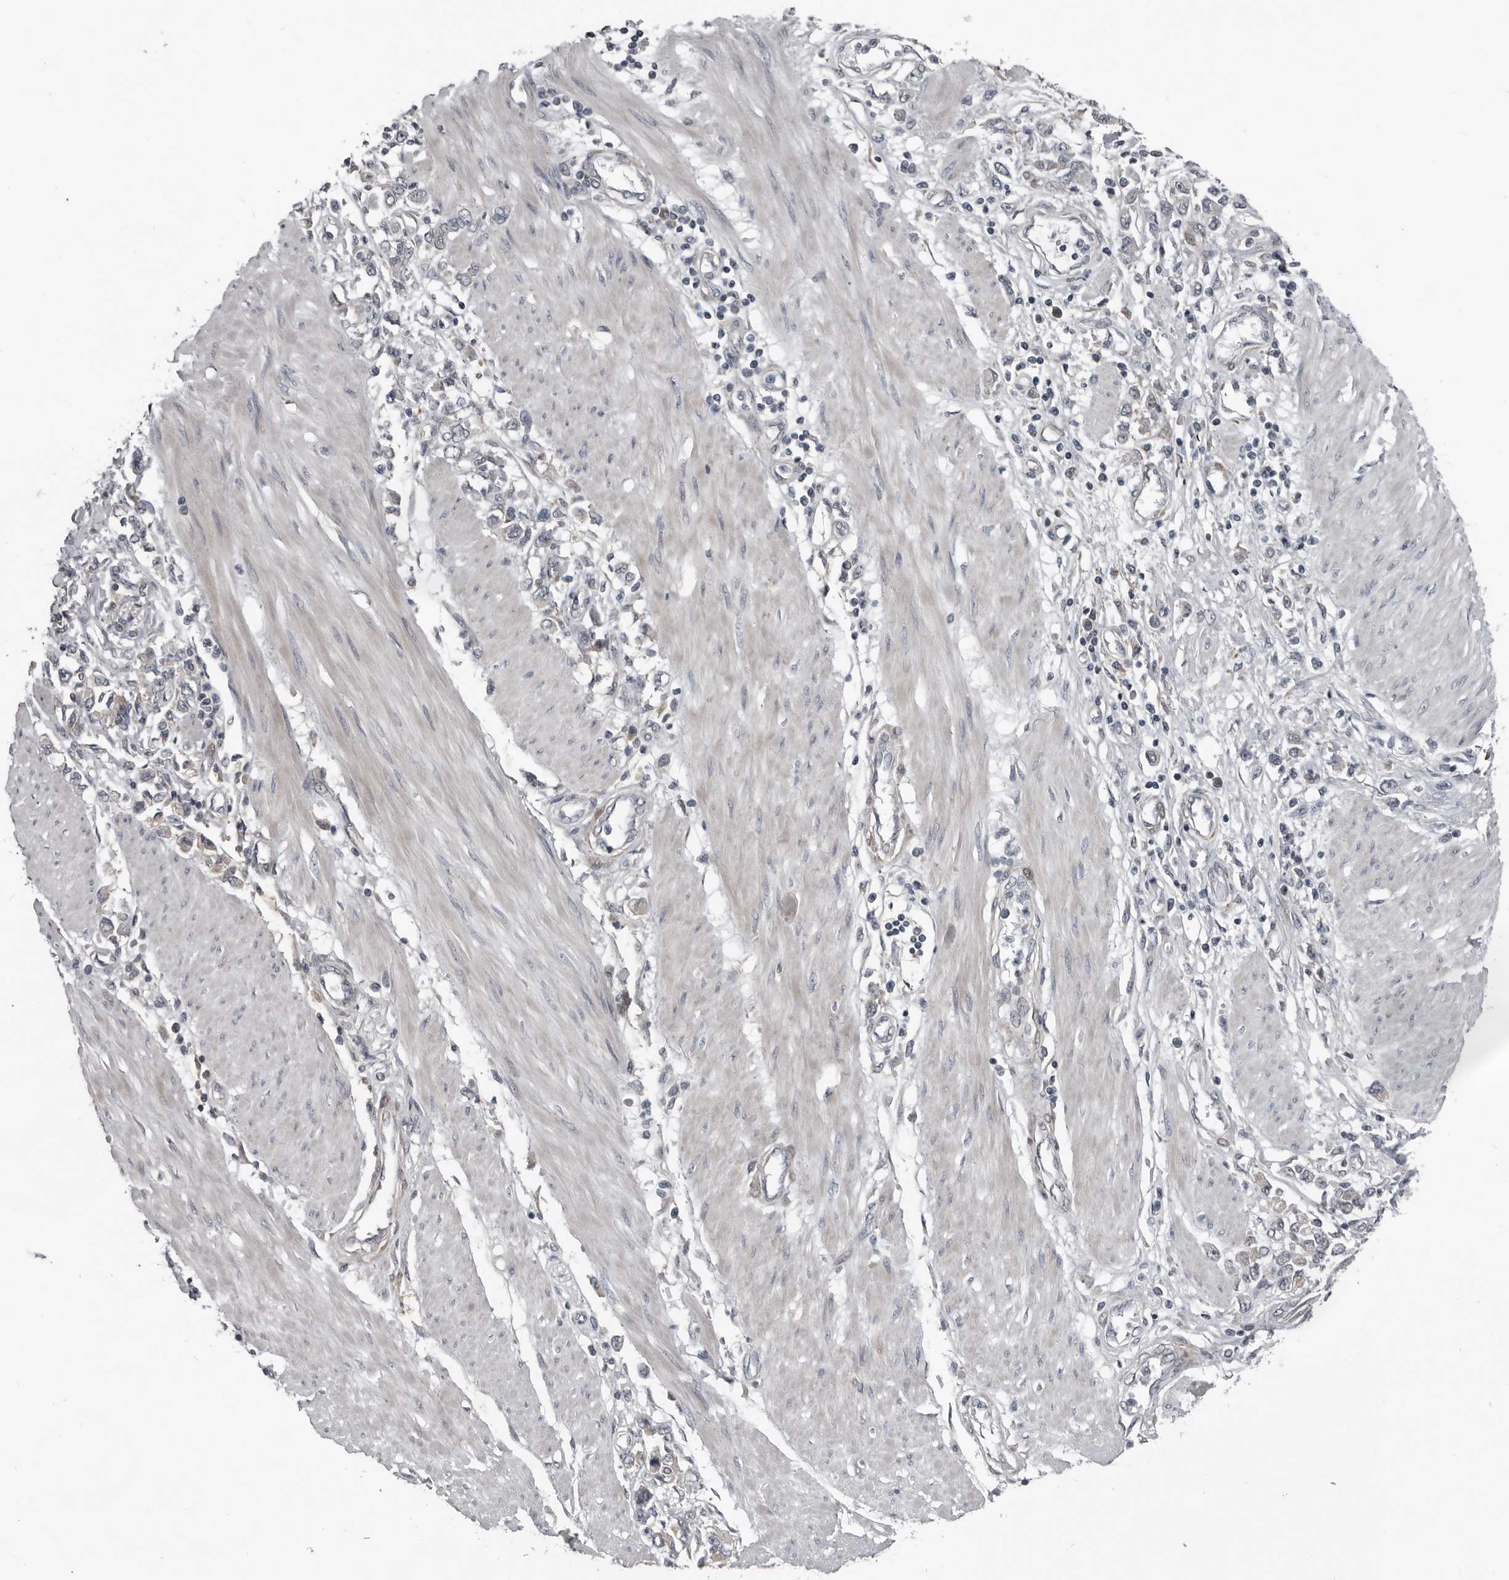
{"staining": {"intensity": "negative", "quantity": "none", "location": "none"}, "tissue": "stomach cancer", "cell_type": "Tumor cells", "image_type": "cancer", "snomed": [{"axis": "morphology", "description": "Adenocarcinoma, NOS"}, {"axis": "topography", "description": "Stomach"}], "caption": "There is no significant positivity in tumor cells of stomach cancer.", "gene": "C1orf216", "patient": {"sex": "female", "age": 76}}